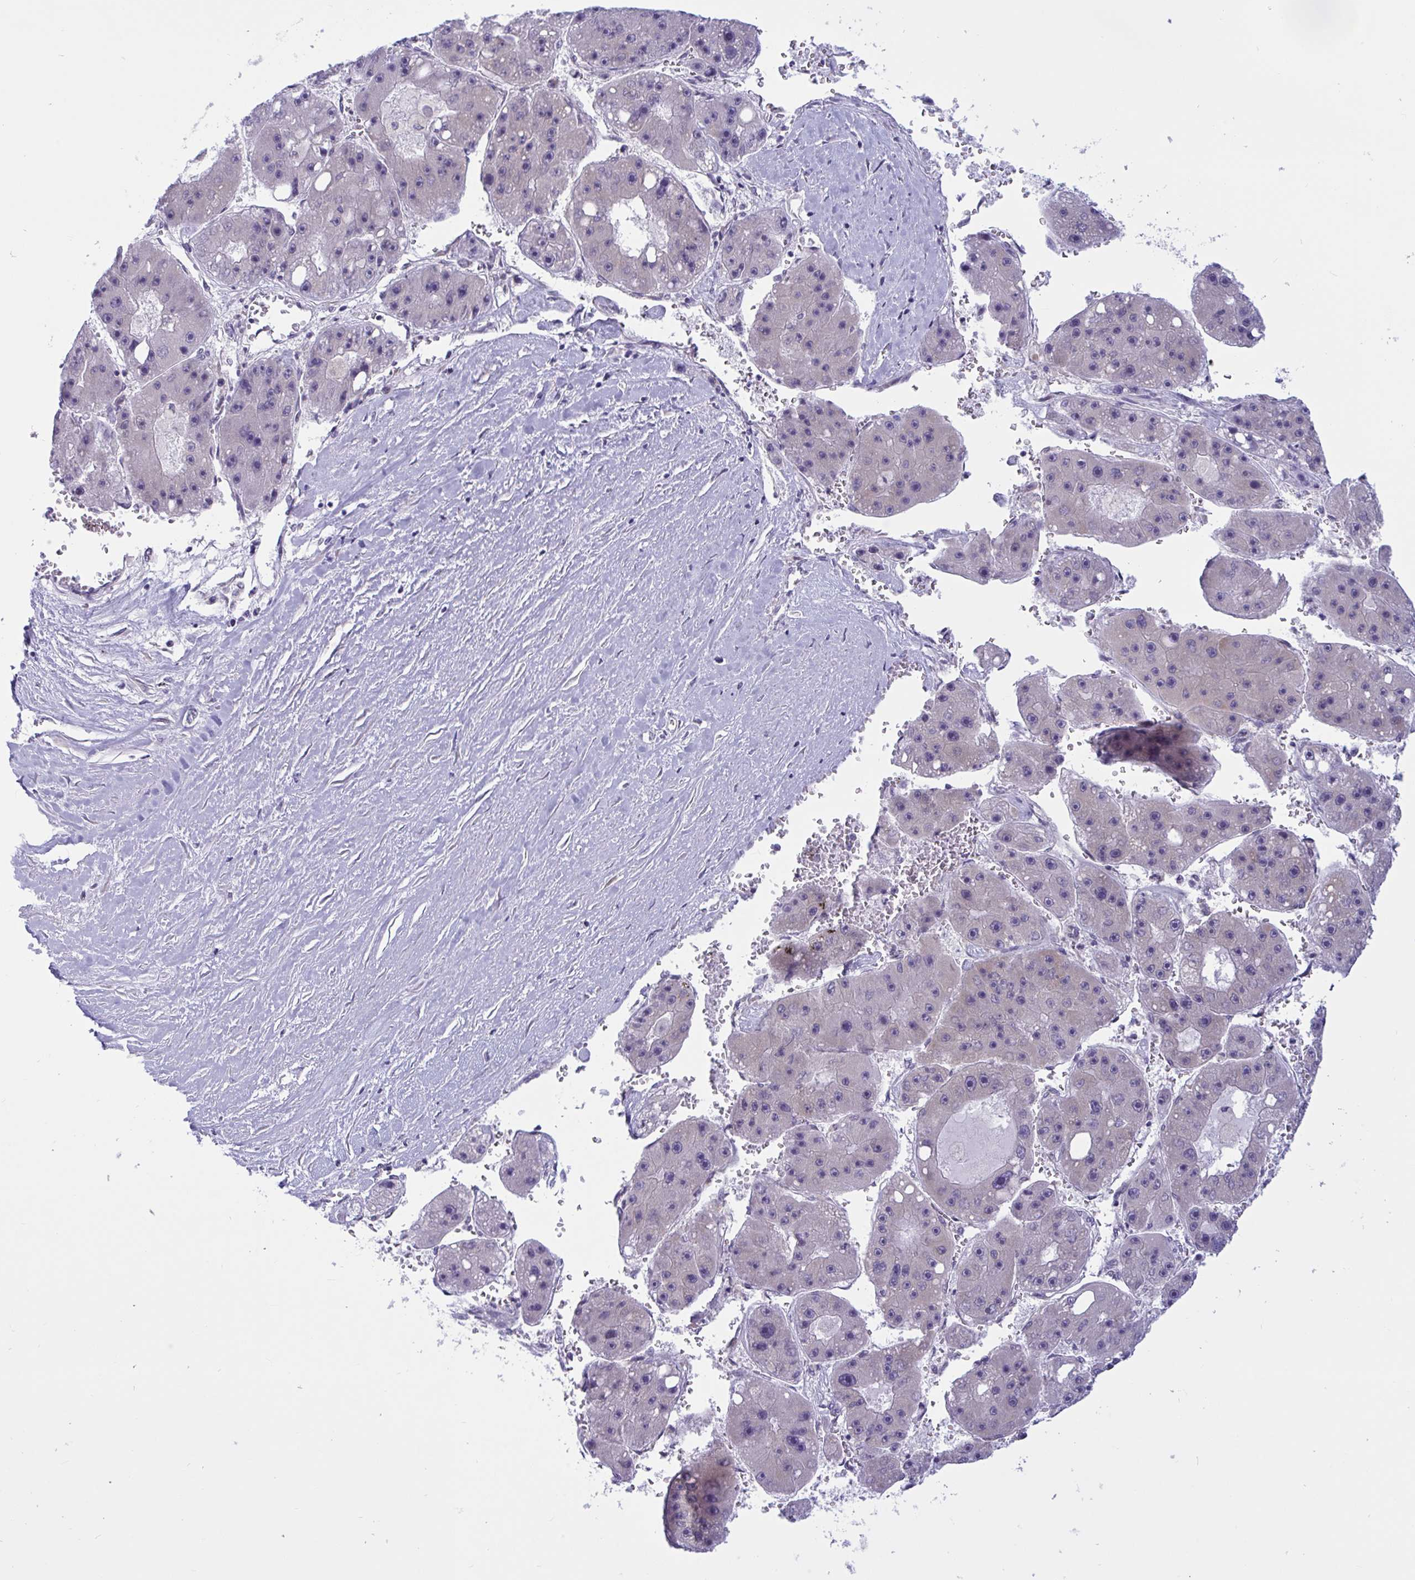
{"staining": {"intensity": "negative", "quantity": "none", "location": "none"}, "tissue": "liver cancer", "cell_type": "Tumor cells", "image_type": "cancer", "snomed": [{"axis": "morphology", "description": "Carcinoma, Hepatocellular, NOS"}, {"axis": "topography", "description": "Liver"}], "caption": "Human liver hepatocellular carcinoma stained for a protein using immunohistochemistry displays no staining in tumor cells.", "gene": "CAMLG", "patient": {"sex": "female", "age": 61}}